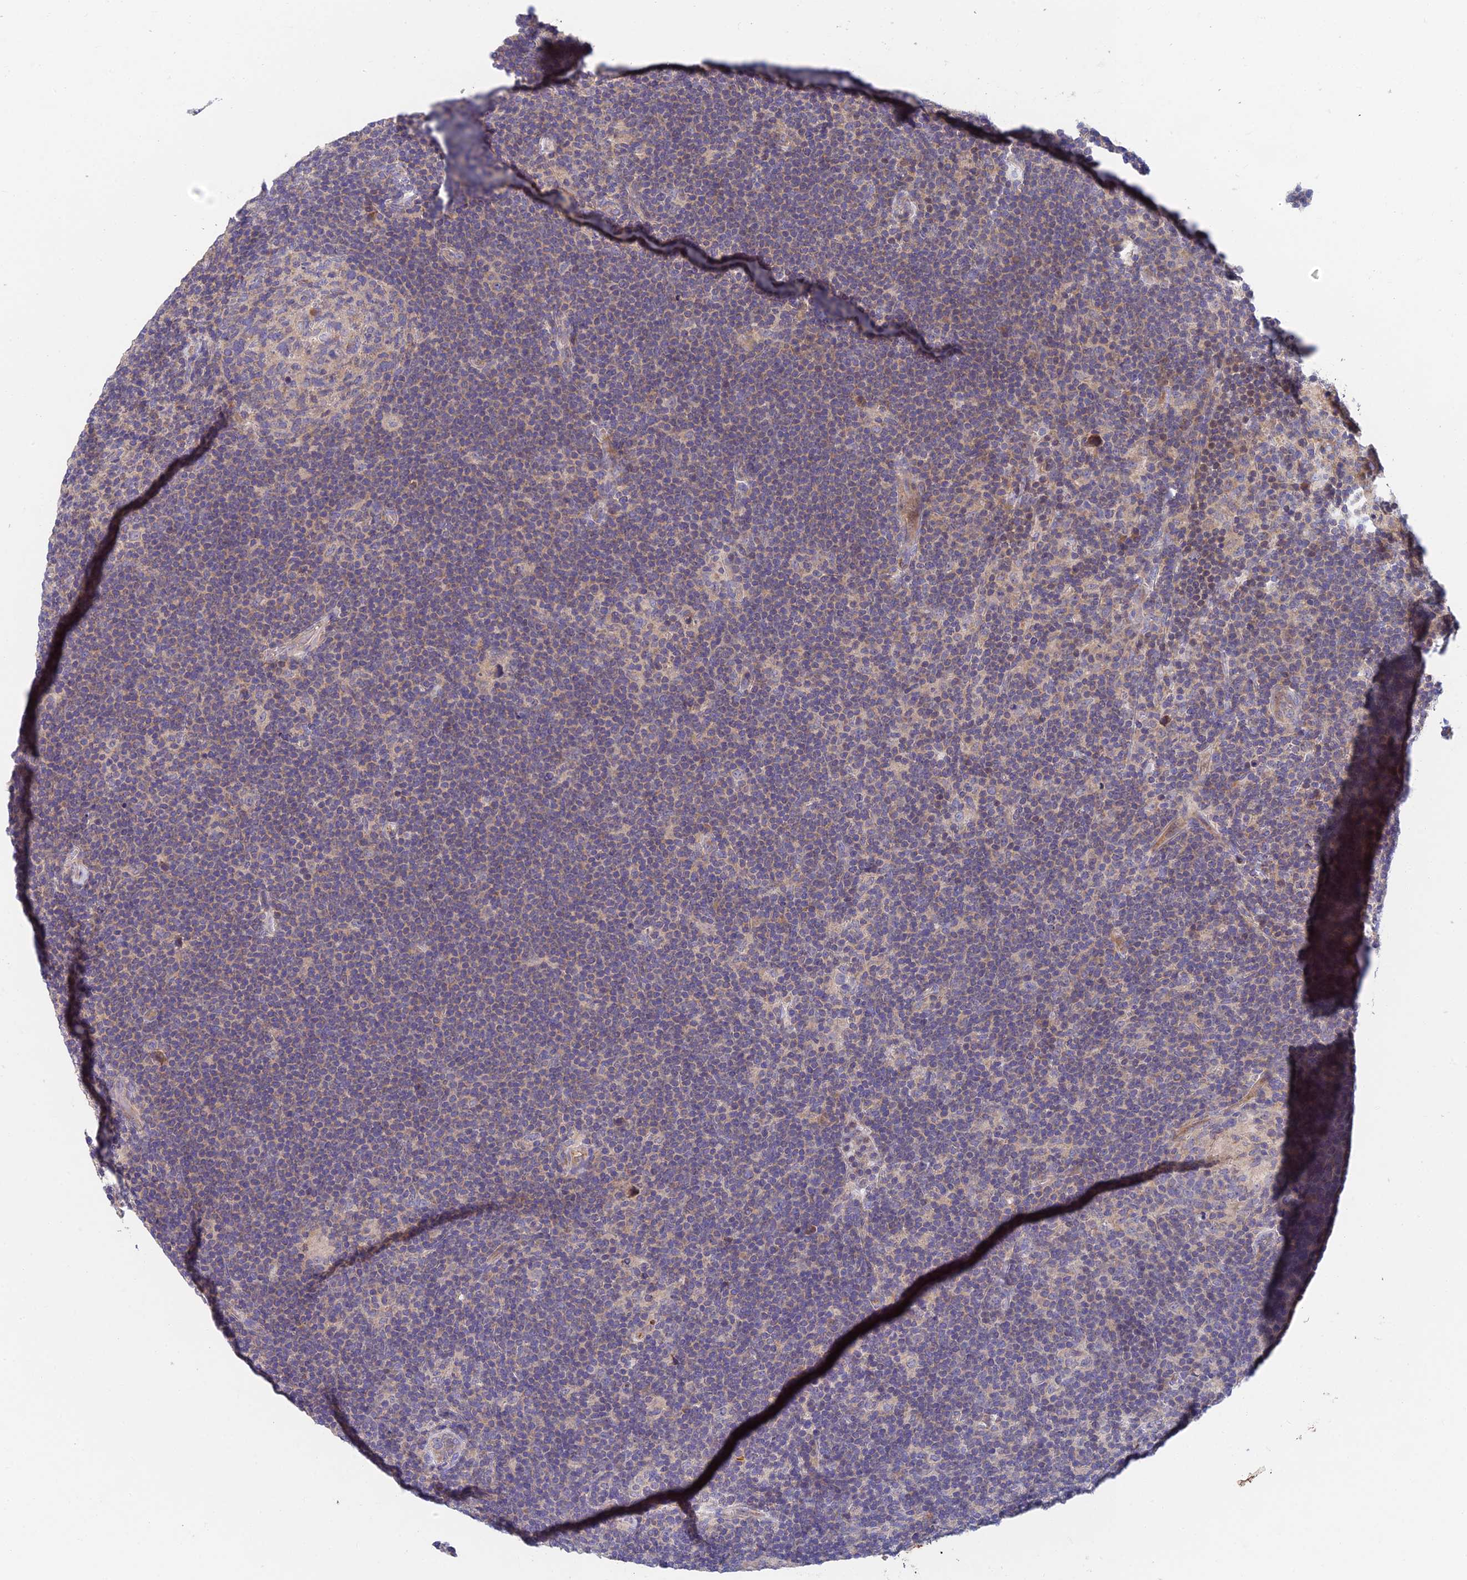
{"staining": {"intensity": "negative", "quantity": "none", "location": "none"}, "tissue": "lymphoma", "cell_type": "Tumor cells", "image_type": "cancer", "snomed": [{"axis": "morphology", "description": "Hodgkin's disease, NOS"}, {"axis": "topography", "description": "Lymph node"}], "caption": "High power microscopy image of an immunohistochemistry (IHC) micrograph of lymphoma, revealing no significant positivity in tumor cells.", "gene": "ADAMTS13", "patient": {"sex": "female", "age": 57}}